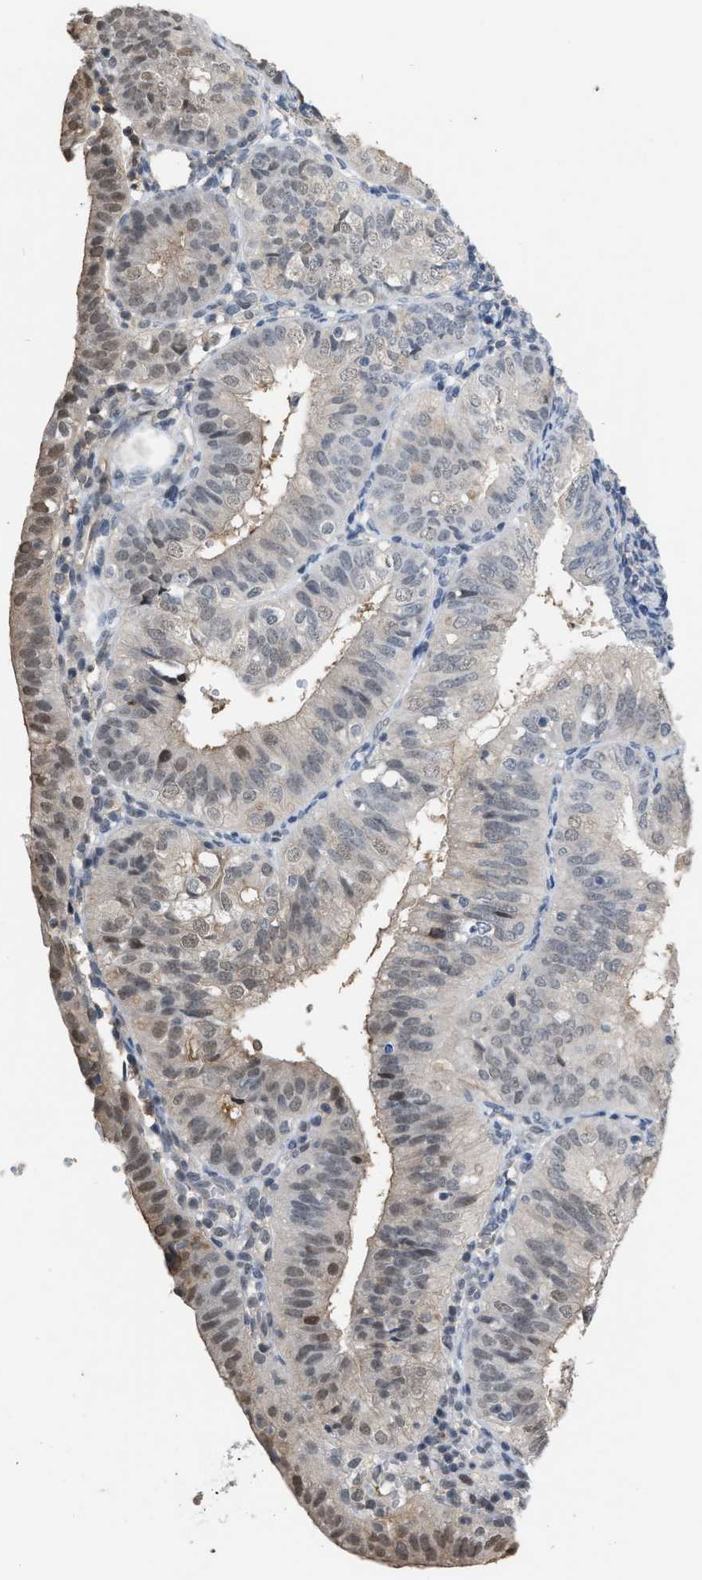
{"staining": {"intensity": "weak", "quantity": "25%-75%", "location": "cytoplasmic/membranous,nuclear"}, "tissue": "endometrial cancer", "cell_type": "Tumor cells", "image_type": "cancer", "snomed": [{"axis": "morphology", "description": "Adenocarcinoma, NOS"}, {"axis": "topography", "description": "Endometrium"}], "caption": "Immunohistochemical staining of human adenocarcinoma (endometrial) exhibits low levels of weak cytoplasmic/membranous and nuclear protein staining in about 25%-75% of tumor cells.", "gene": "BAIAP2L1", "patient": {"sex": "female", "age": 58}}